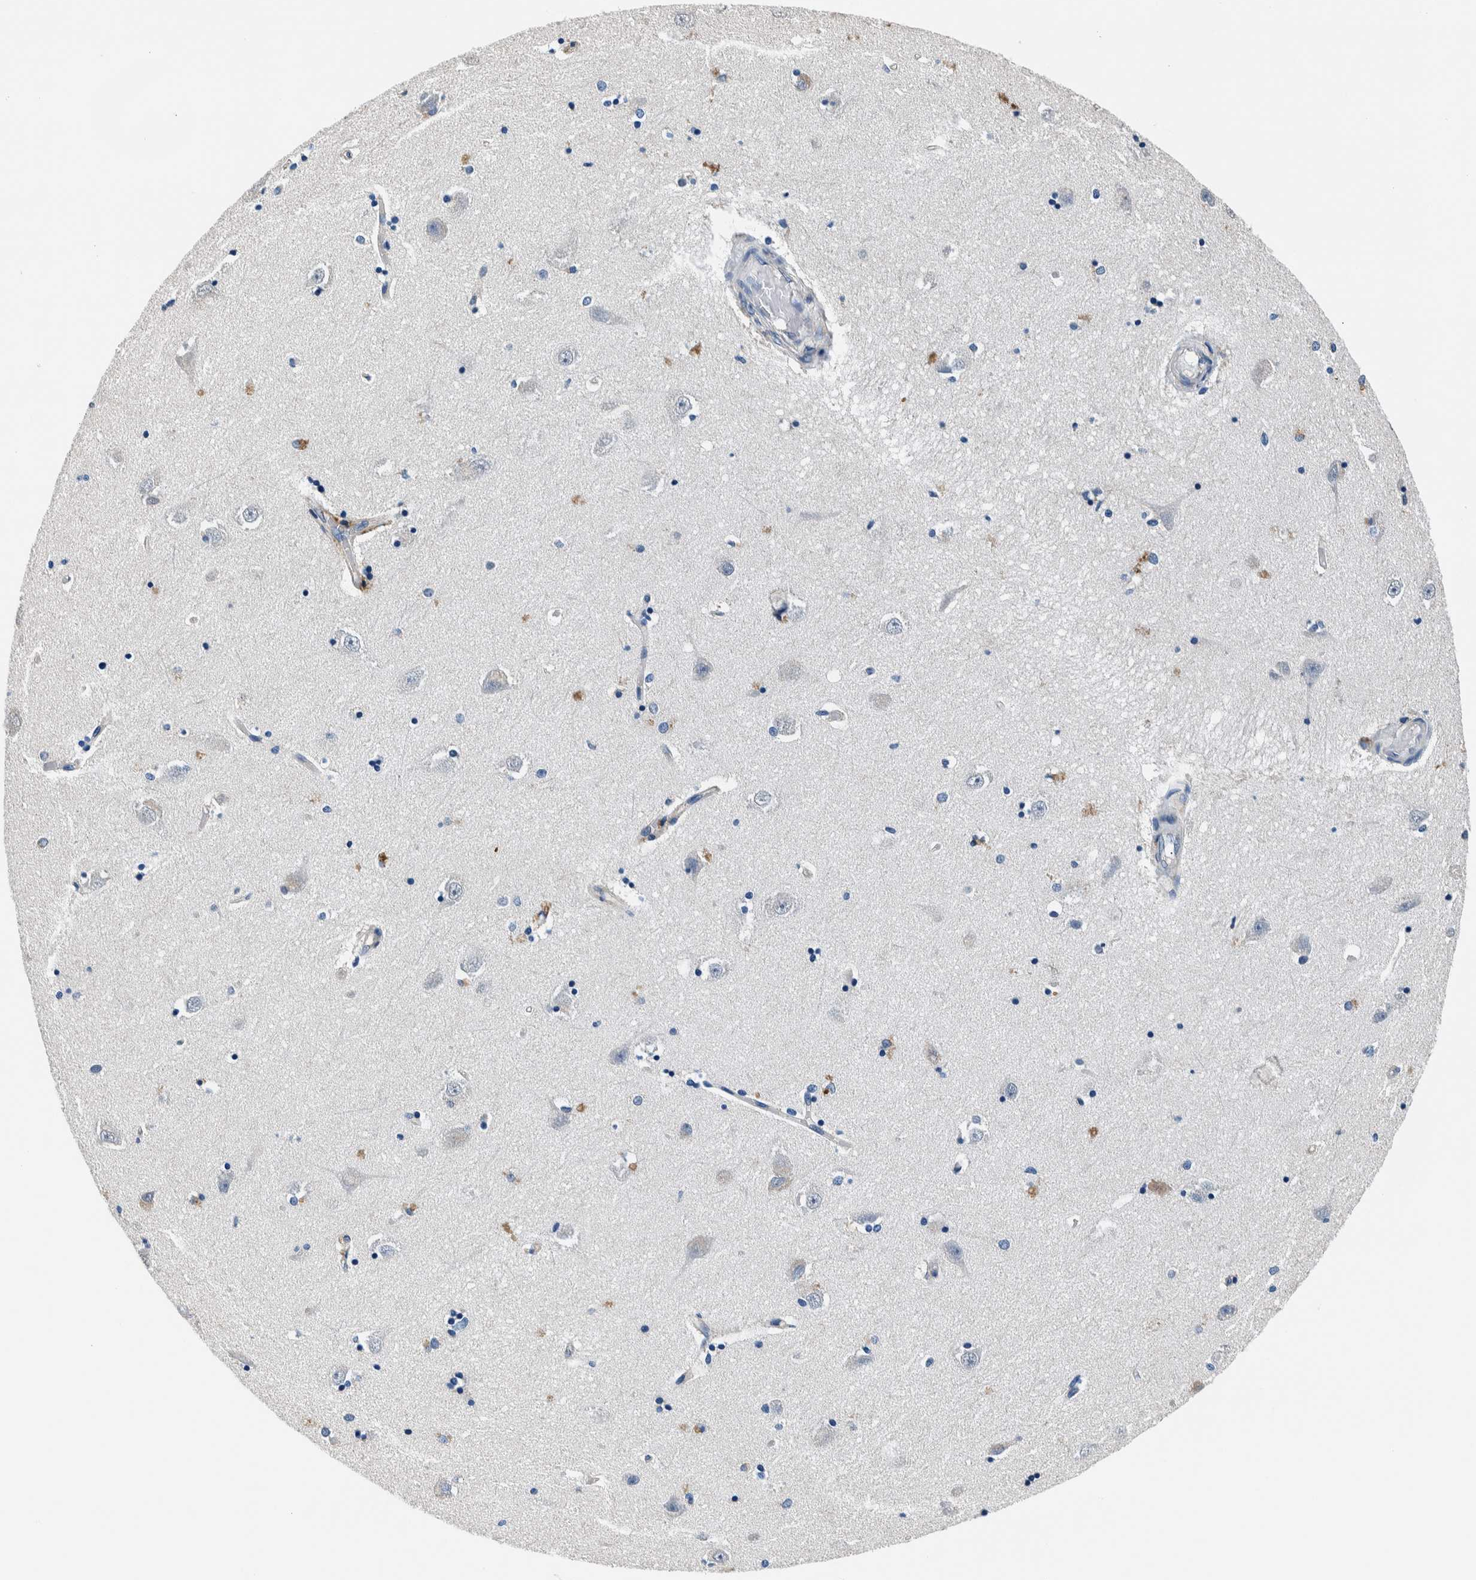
{"staining": {"intensity": "negative", "quantity": "none", "location": "none"}, "tissue": "hippocampus", "cell_type": "Glial cells", "image_type": "normal", "snomed": [{"axis": "morphology", "description": "Normal tissue, NOS"}, {"axis": "topography", "description": "Hippocampus"}], "caption": "The histopathology image reveals no staining of glial cells in benign hippocampus. (DAB immunohistochemistry, high magnification).", "gene": "NIBAN2", "patient": {"sex": "male", "age": 45}}